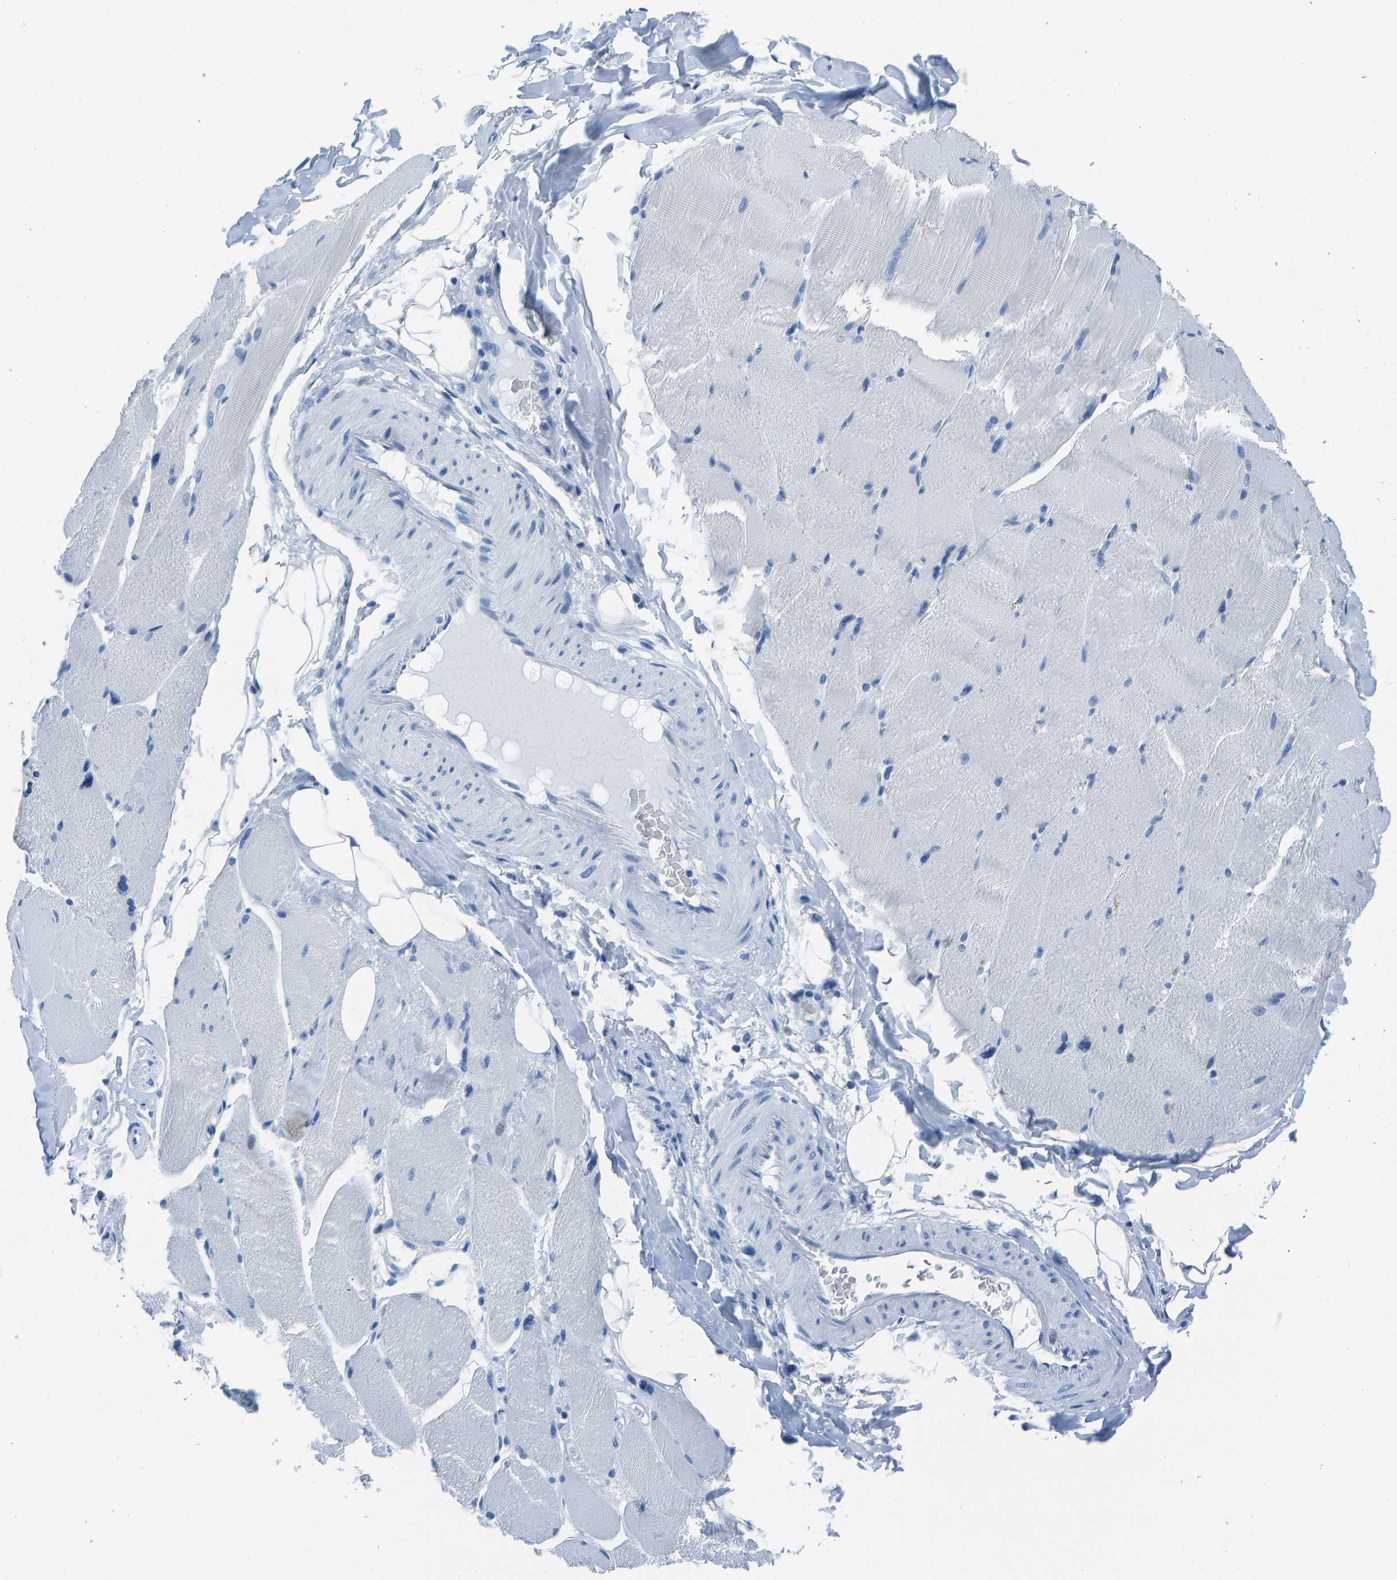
{"staining": {"intensity": "negative", "quantity": "none", "location": "none"}, "tissue": "skeletal muscle", "cell_type": "Myocytes", "image_type": "normal", "snomed": [{"axis": "morphology", "description": "Normal tissue, NOS"}, {"axis": "topography", "description": "Skin"}, {"axis": "topography", "description": "Skeletal muscle"}], "caption": "High magnification brightfield microscopy of benign skeletal muscle stained with DAB (3,3'-diaminobenzidine) (brown) and counterstained with hematoxylin (blue): myocytes show no significant expression.", "gene": "SERPINB3", "patient": {"sex": "male", "age": 83}}